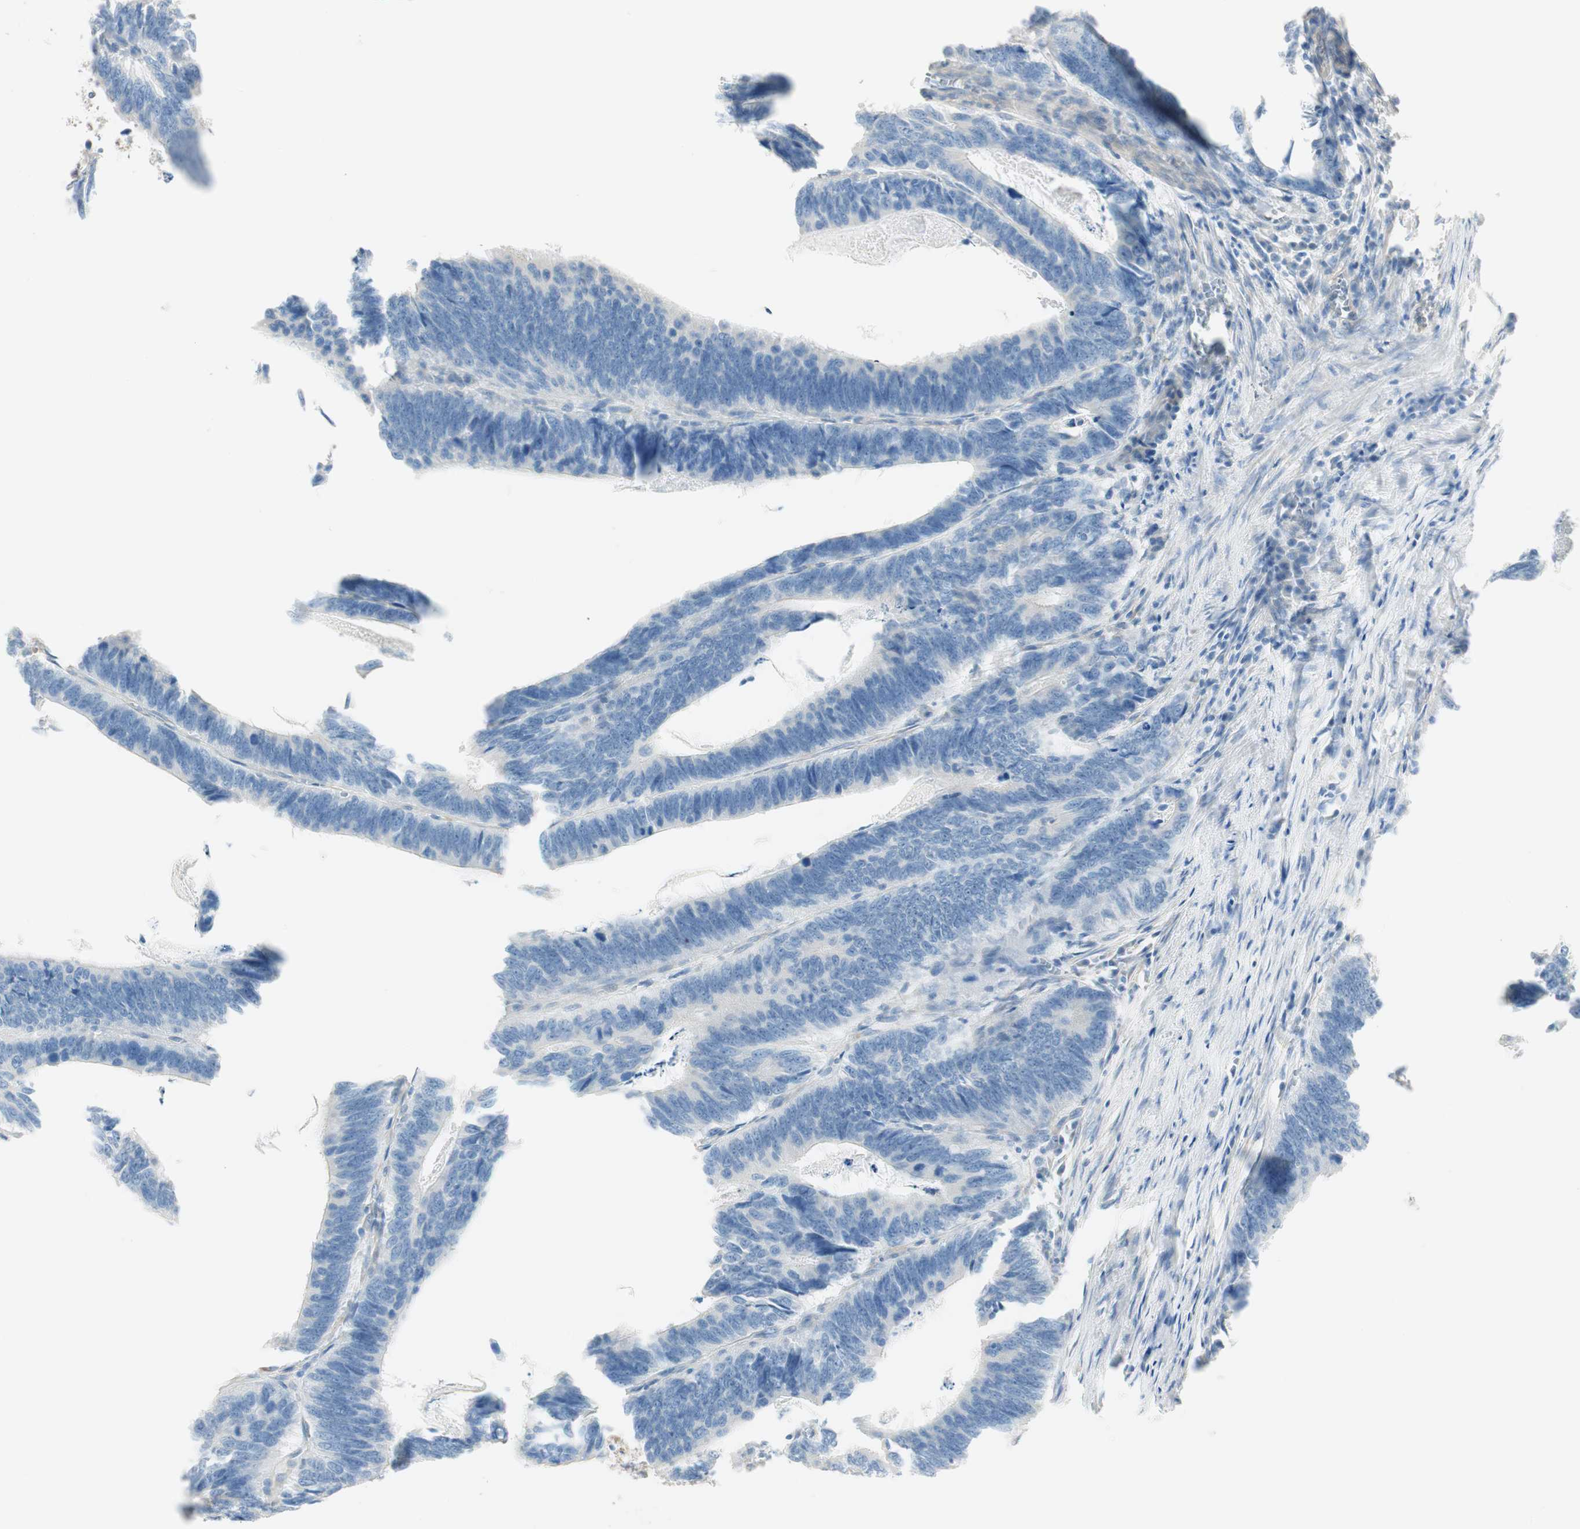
{"staining": {"intensity": "negative", "quantity": "none", "location": "none"}, "tissue": "colorectal cancer", "cell_type": "Tumor cells", "image_type": "cancer", "snomed": [{"axis": "morphology", "description": "Adenocarcinoma, NOS"}, {"axis": "topography", "description": "Colon"}], "caption": "High power microscopy histopathology image of an immunohistochemistry photomicrograph of colorectal cancer (adenocarcinoma), revealing no significant positivity in tumor cells.", "gene": "CDK3", "patient": {"sex": "male", "age": 72}}